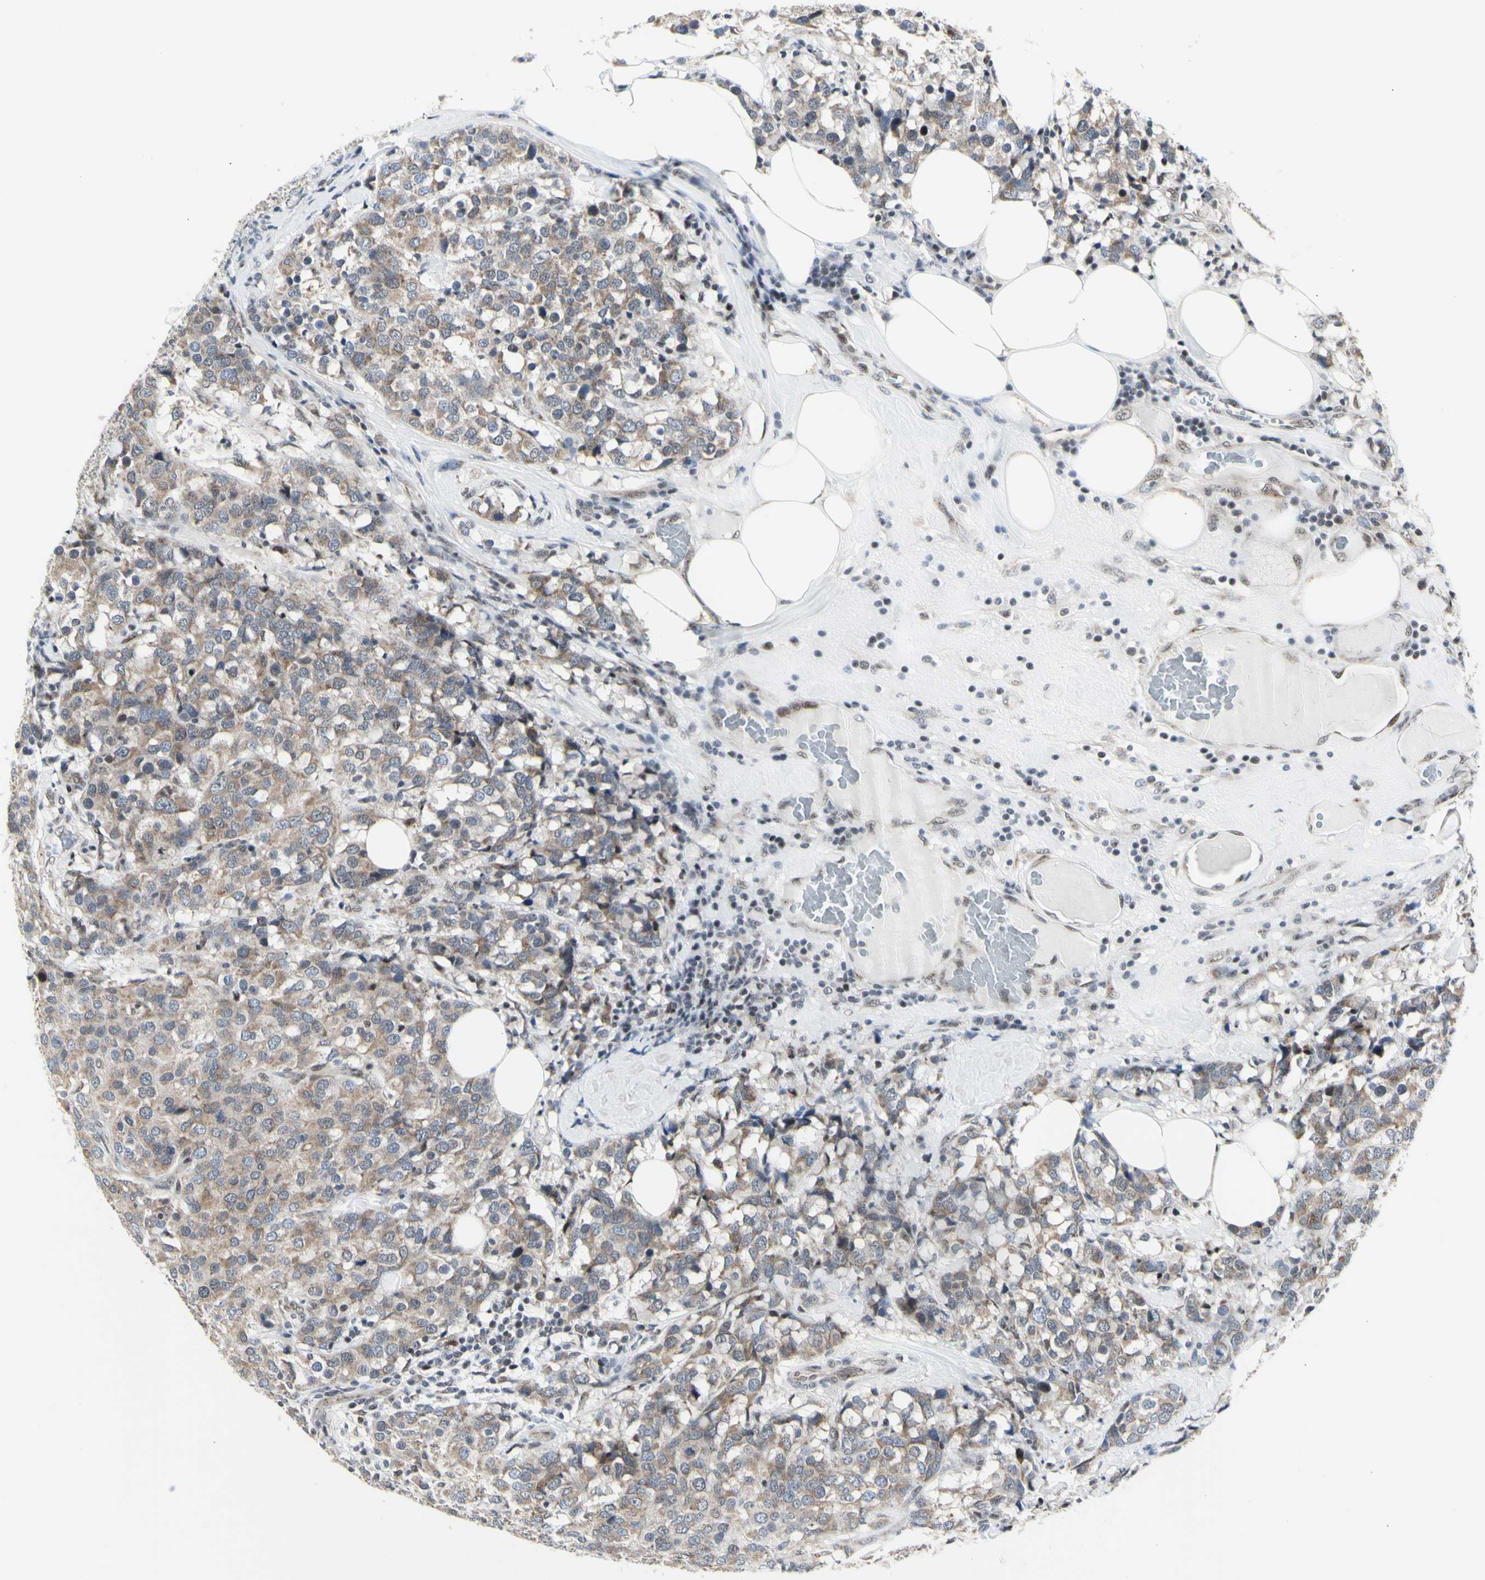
{"staining": {"intensity": "weak", "quantity": ">75%", "location": "cytoplasmic/membranous"}, "tissue": "breast cancer", "cell_type": "Tumor cells", "image_type": "cancer", "snomed": [{"axis": "morphology", "description": "Lobular carcinoma"}, {"axis": "topography", "description": "Breast"}], "caption": "Breast lobular carcinoma tissue demonstrates weak cytoplasmic/membranous expression in about >75% of tumor cells, visualized by immunohistochemistry.", "gene": "DHRS7B", "patient": {"sex": "female", "age": 59}}